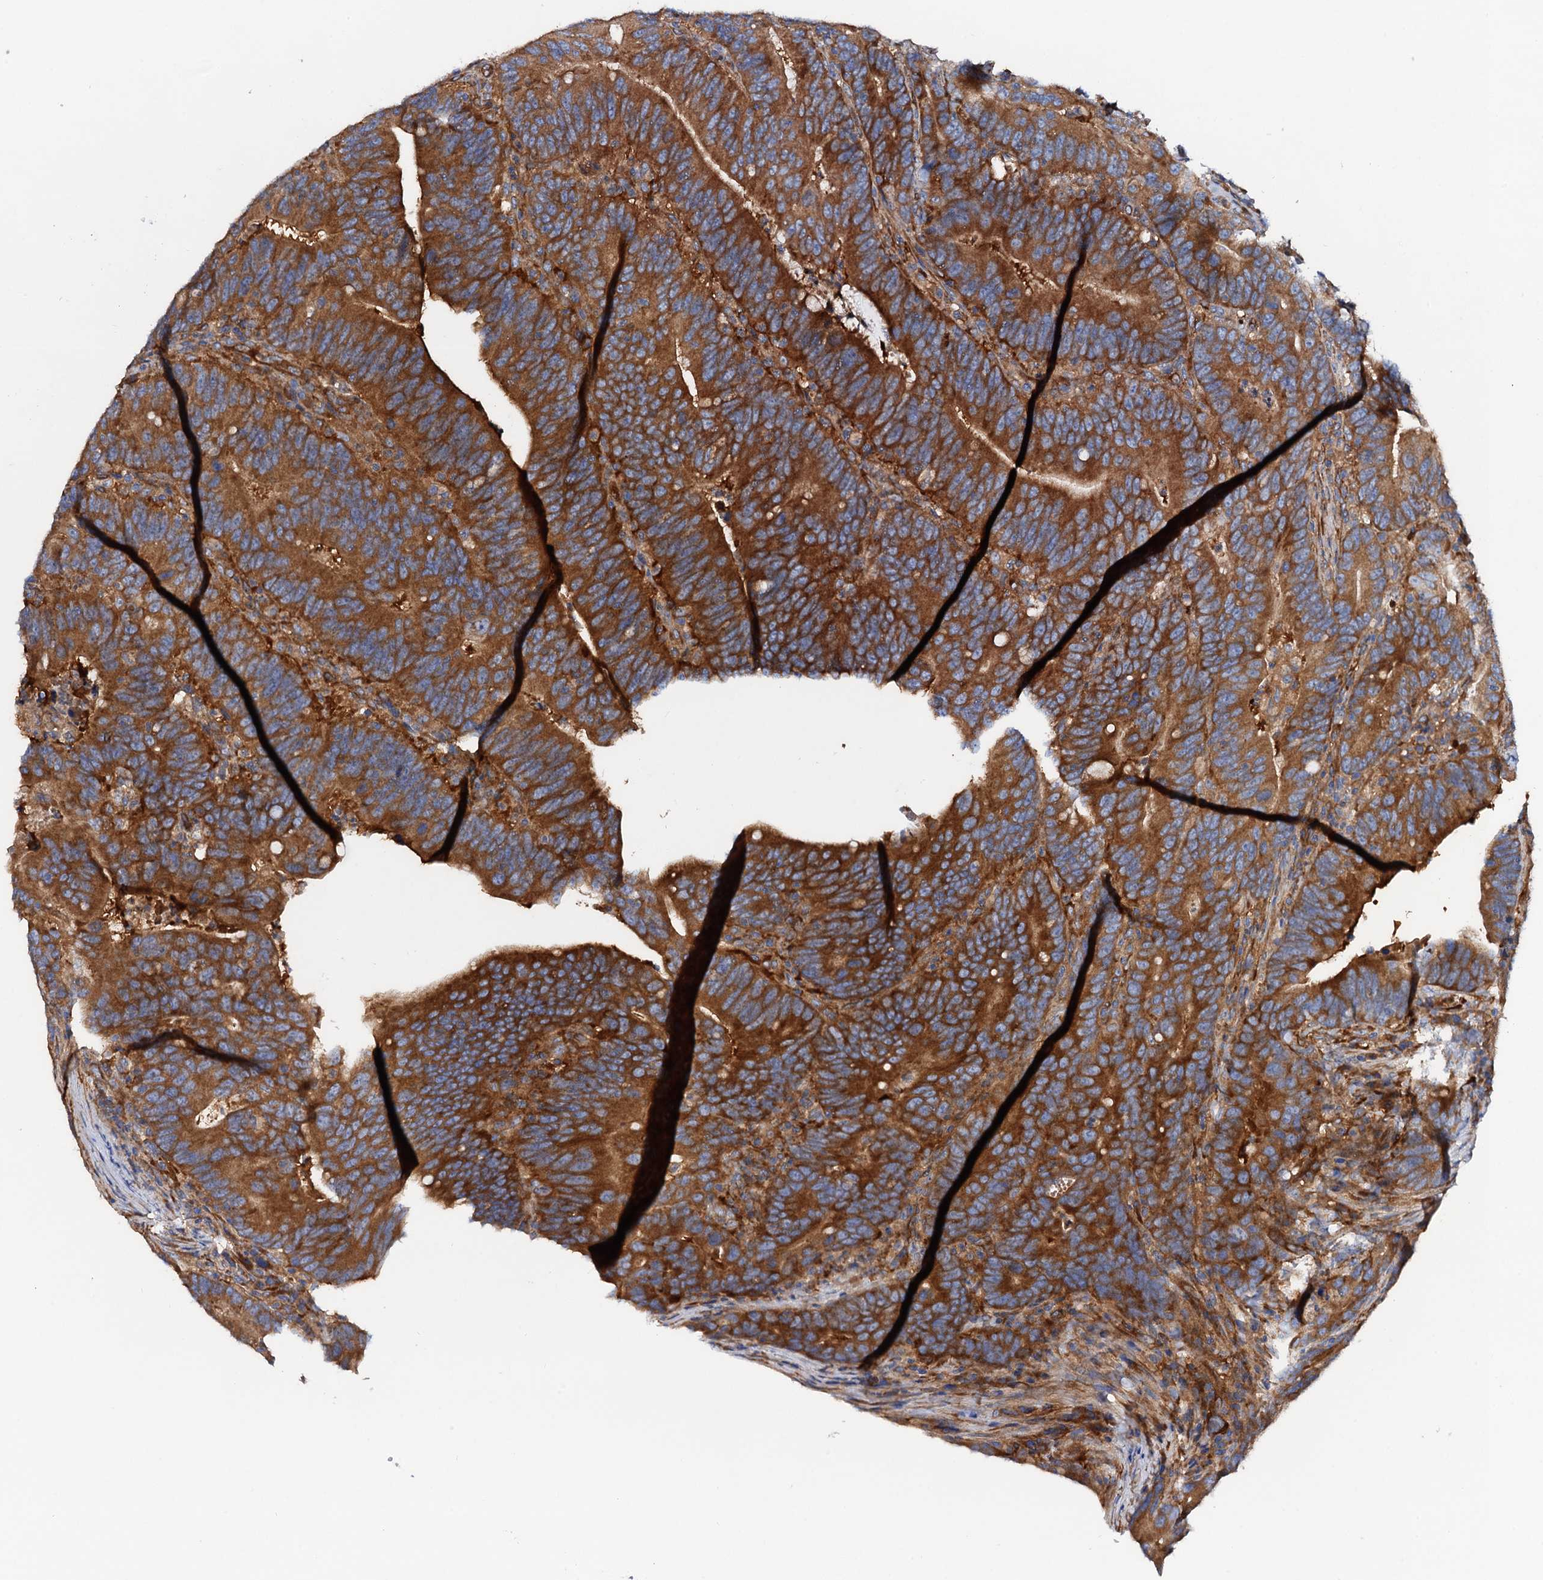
{"staining": {"intensity": "strong", "quantity": ">75%", "location": "cytoplasmic/membranous"}, "tissue": "colorectal cancer", "cell_type": "Tumor cells", "image_type": "cancer", "snomed": [{"axis": "morphology", "description": "Adenocarcinoma, NOS"}, {"axis": "topography", "description": "Colon"}], "caption": "Immunohistochemistry (IHC) (DAB) staining of adenocarcinoma (colorectal) exhibits strong cytoplasmic/membranous protein staining in approximately >75% of tumor cells.", "gene": "MRPL48", "patient": {"sex": "female", "age": 66}}